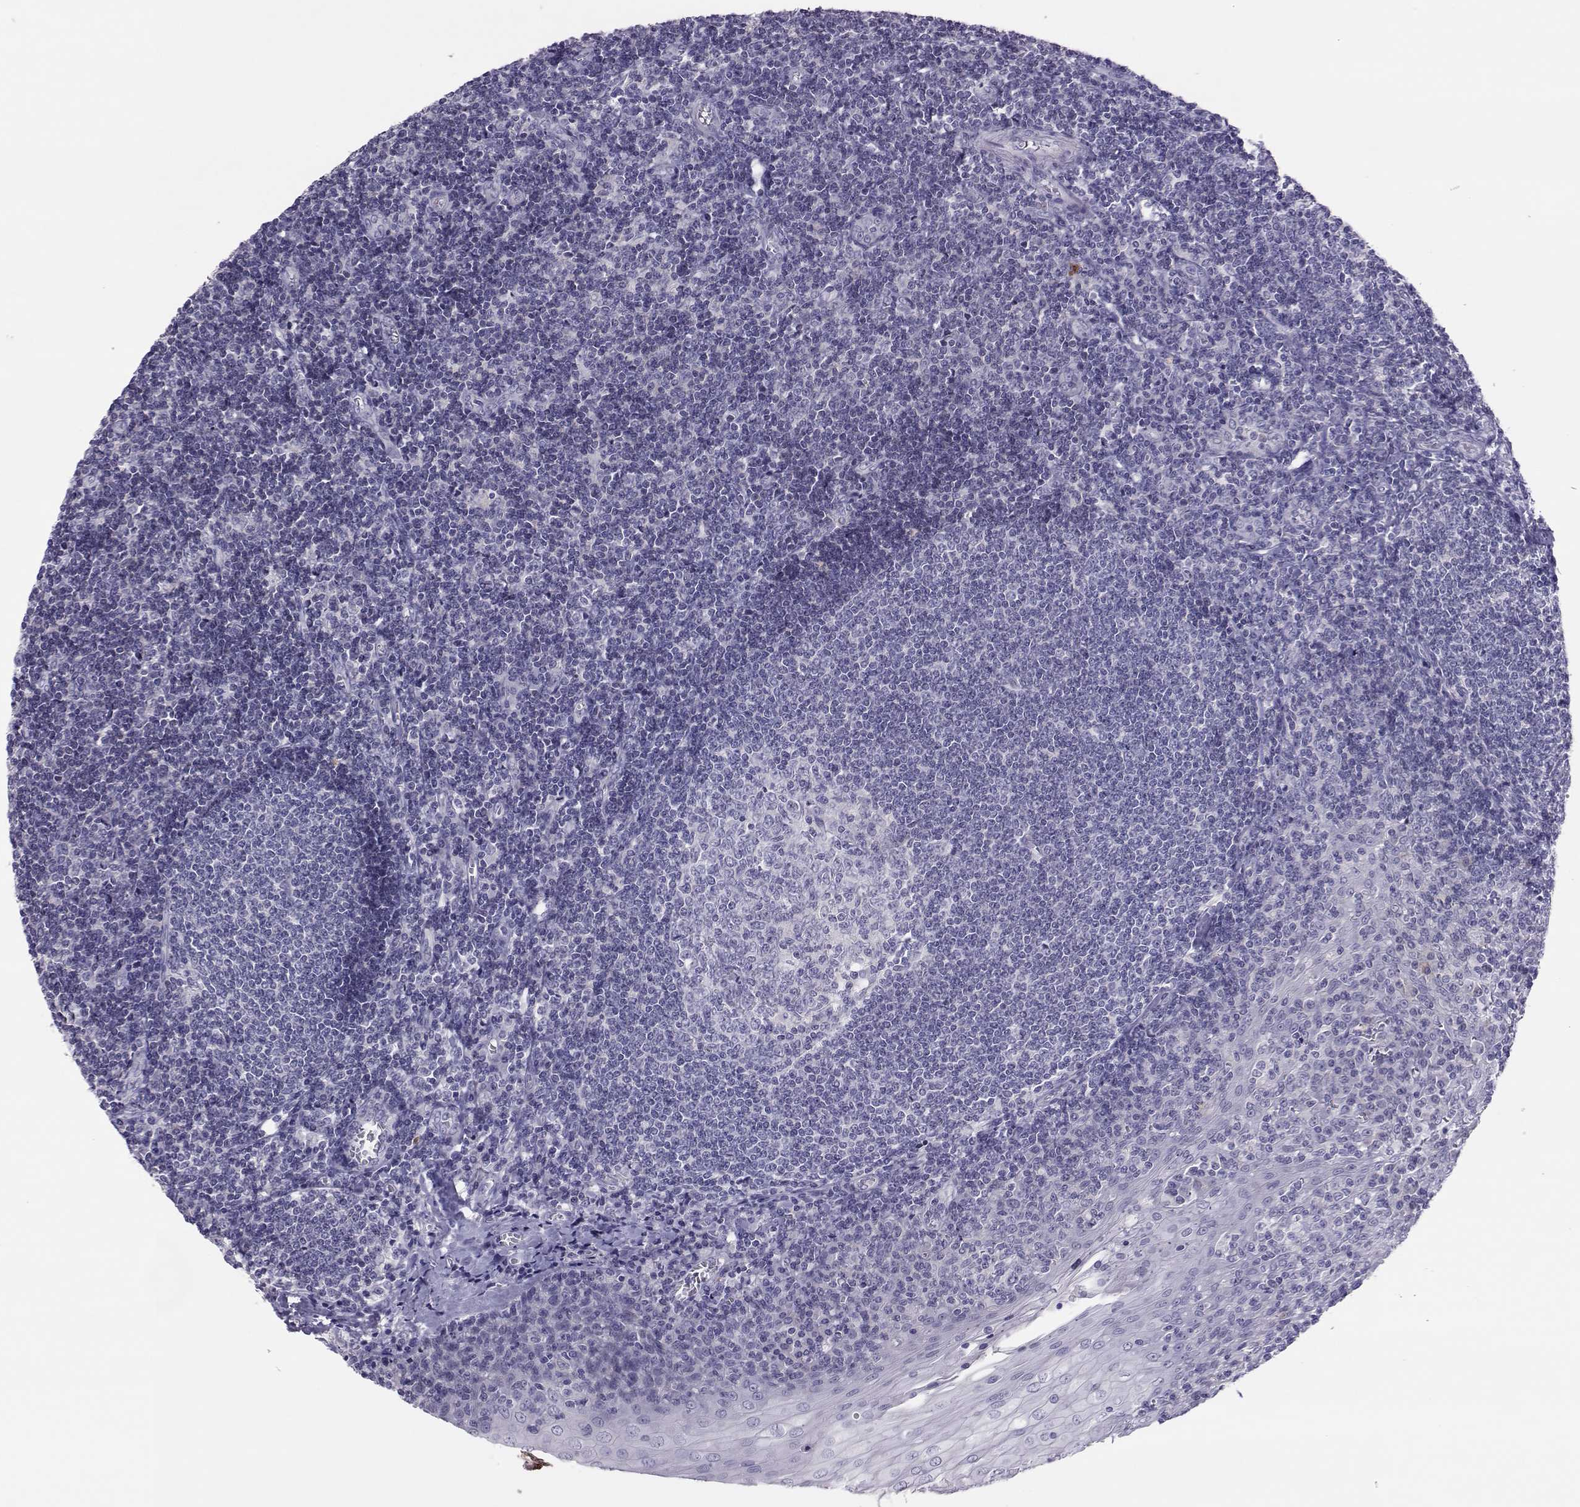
{"staining": {"intensity": "negative", "quantity": "none", "location": "none"}, "tissue": "tonsil", "cell_type": "Germinal center cells", "image_type": "normal", "snomed": [{"axis": "morphology", "description": "Normal tissue, NOS"}, {"axis": "topography", "description": "Tonsil"}], "caption": "Immunohistochemical staining of unremarkable tonsil exhibits no significant expression in germinal center cells.", "gene": "TRPM7", "patient": {"sex": "male", "age": 33}}